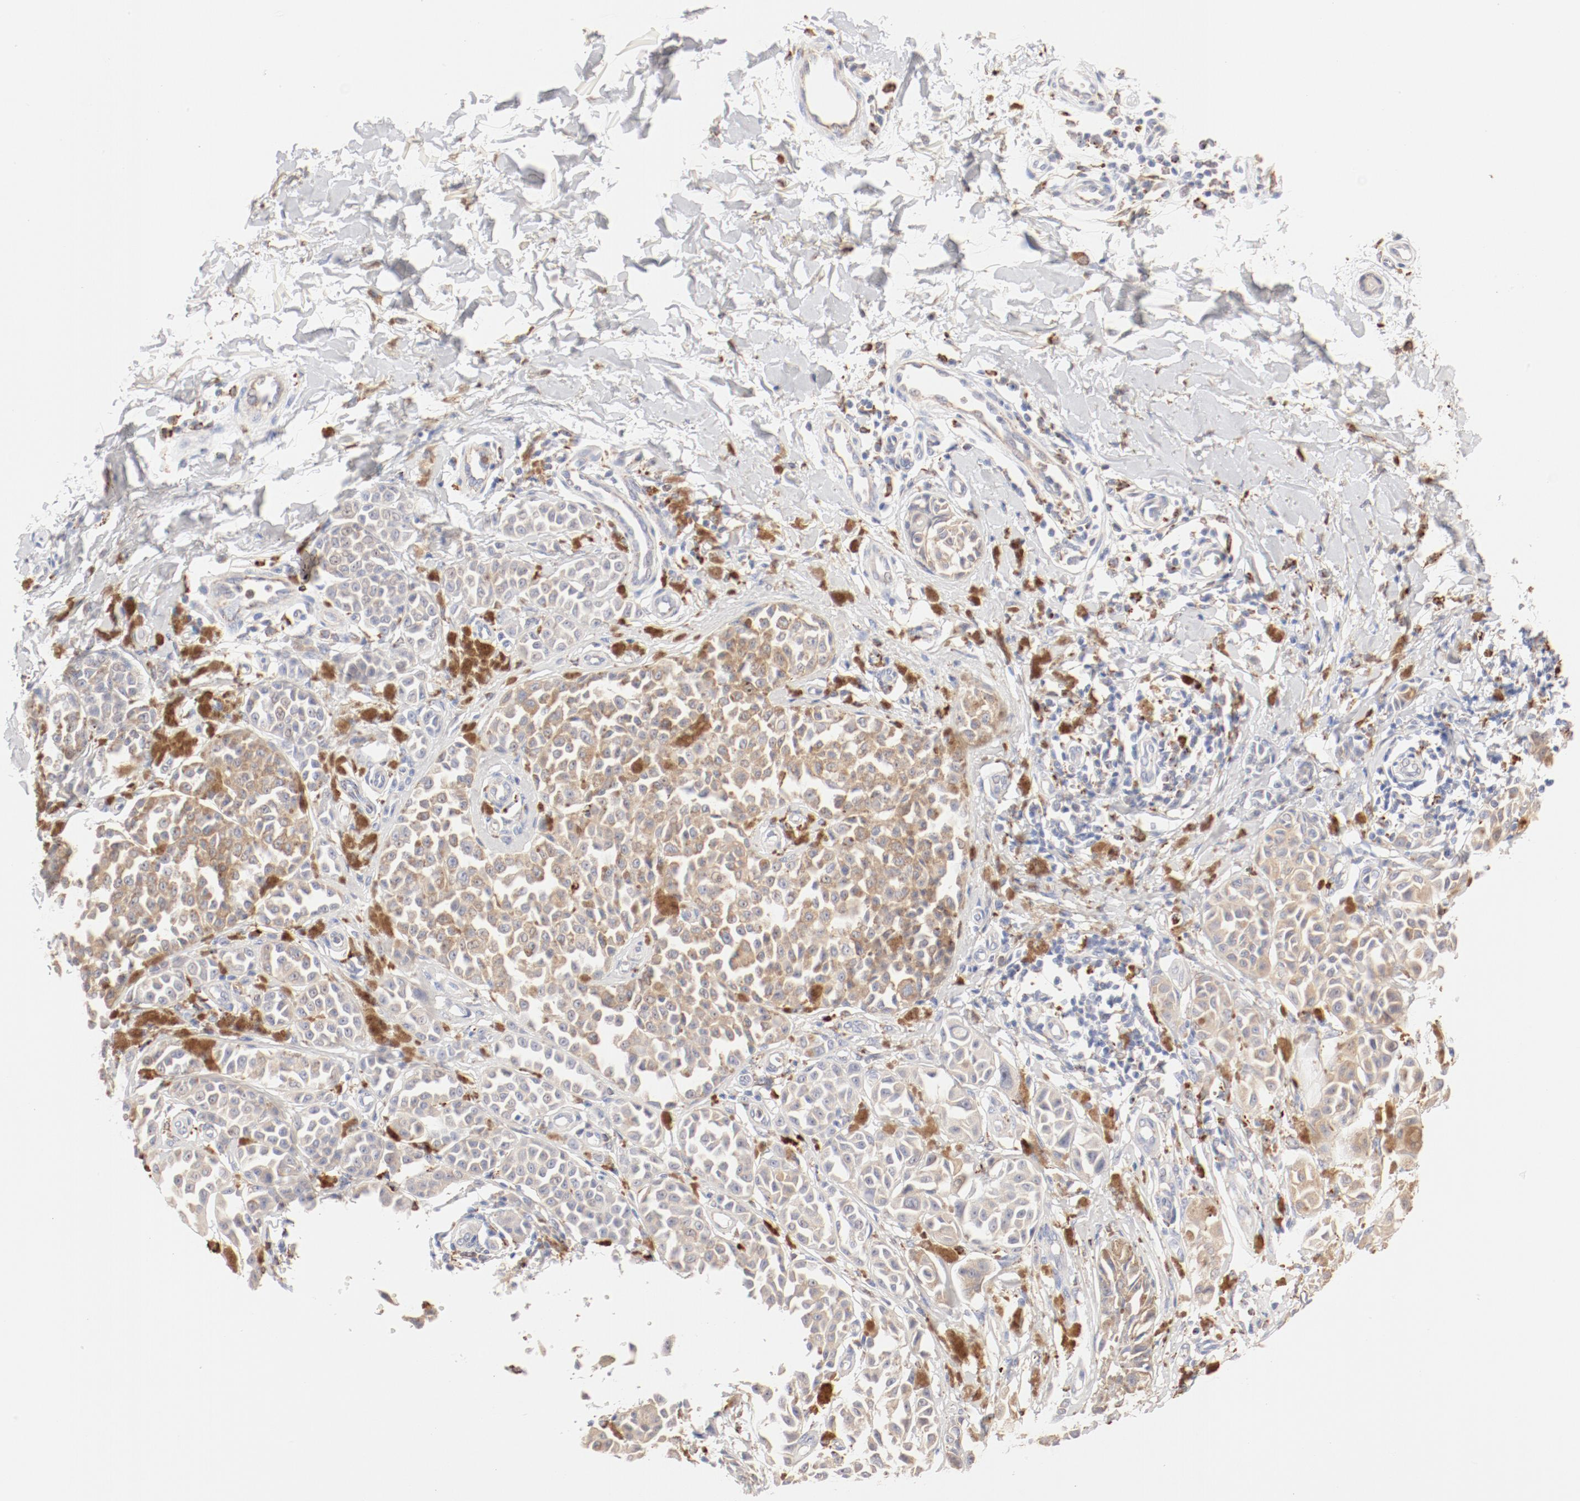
{"staining": {"intensity": "weak", "quantity": ">75%", "location": "cytoplasmic/membranous"}, "tissue": "melanoma", "cell_type": "Tumor cells", "image_type": "cancer", "snomed": [{"axis": "morphology", "description": "Malignant melanoma, NOS"}, {"axis": "topography", "description": "Skin"}], "caption": "Immunohistochemistry image of human melanoma stained for a protein (brown), which exhibits low levels of weak cytoplasmic/membranous staining in about >75% of tumor cells.", "gene": "CTSH", "patient": {"sex": "female", "age": 38}}